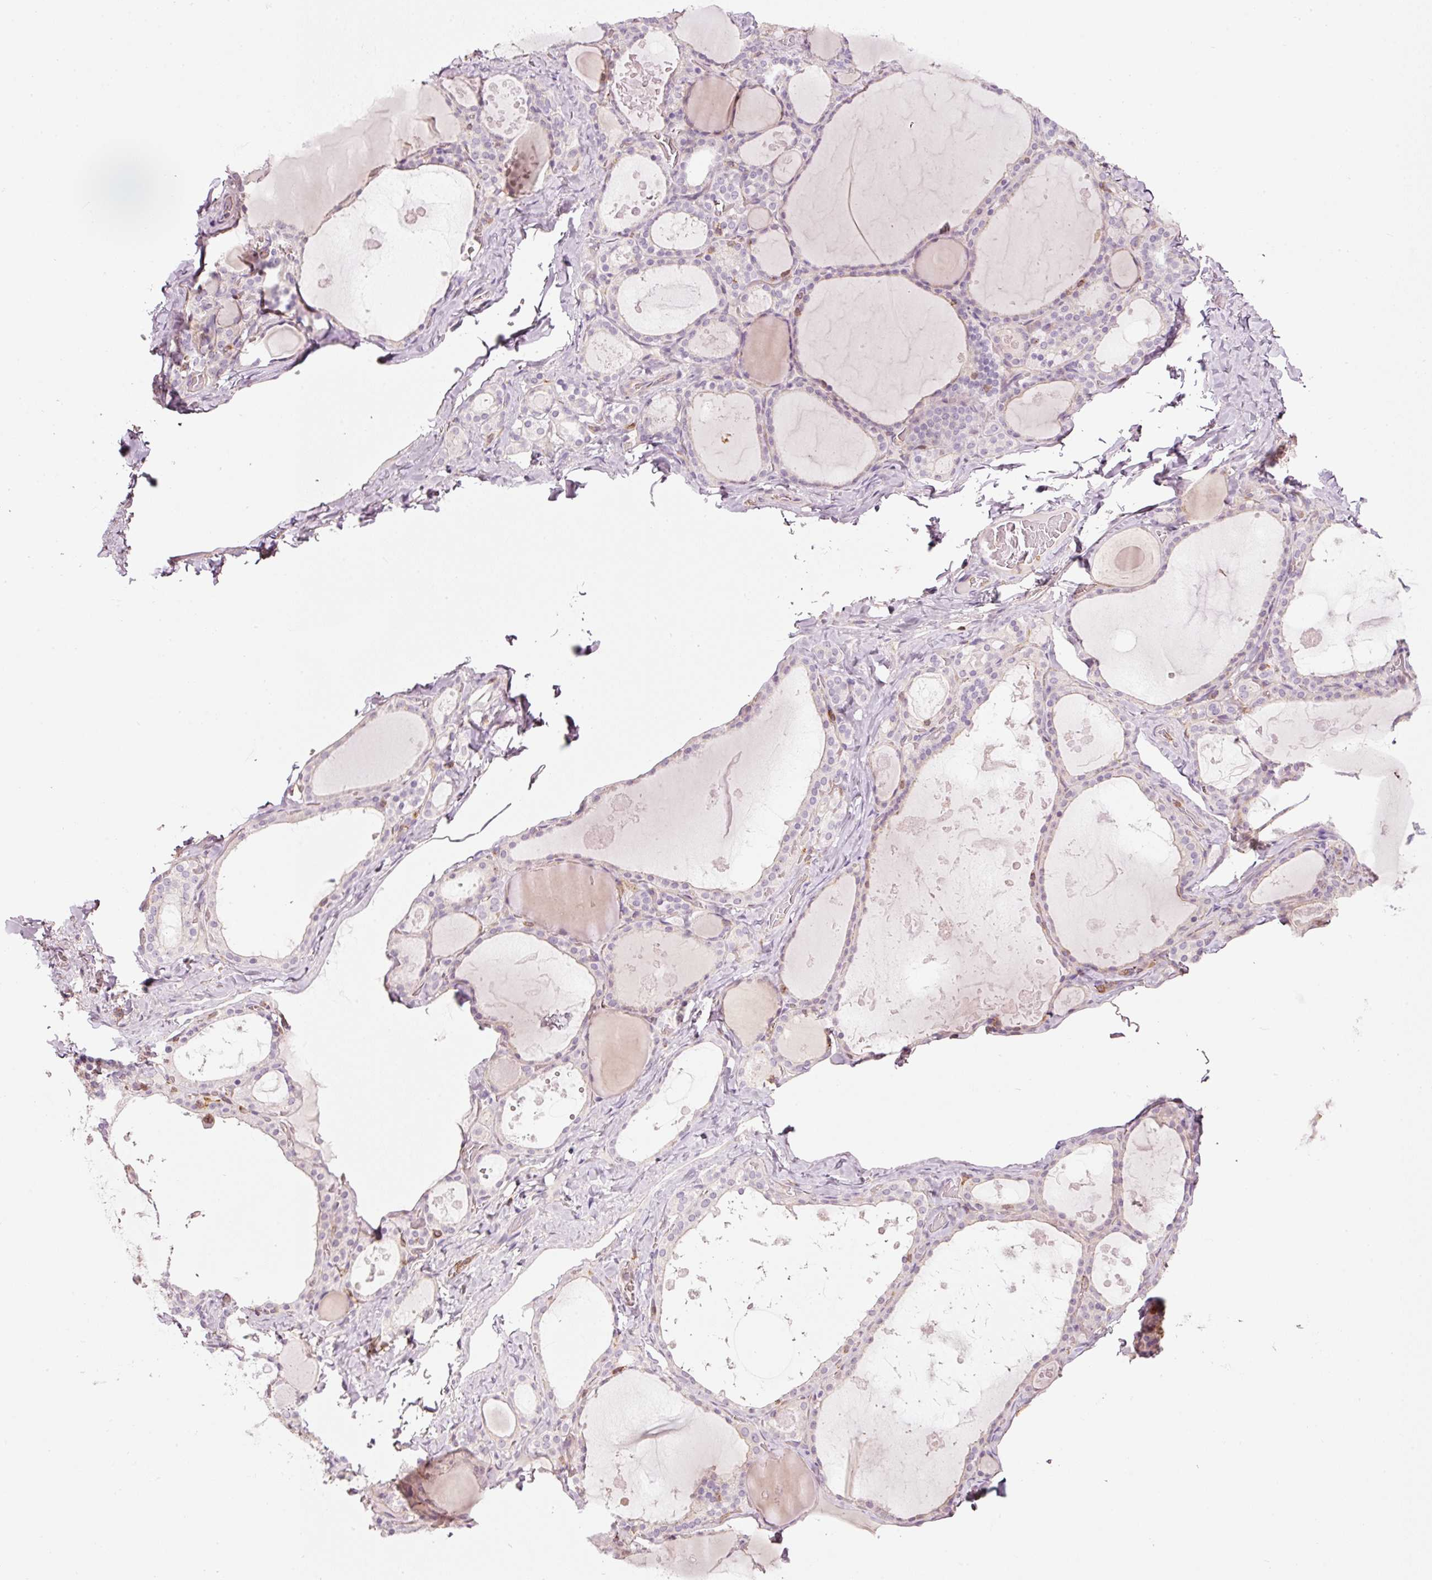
{"staining": {"intensity": "negative", "quantity": "none", "location": "none"}, "tissue": "thyroid gland", "cell_type": "Glandular cells", "image_type": "normal", "snomed": [{"axis": "morphology", "description": "Normal tissue, NOS"}, {"axis": "topography", "description": "Thyroid gland"}], "caption": "Immunohistochemical staining of benign thyroid gland displays no significant staining in glandular cells.", "gene": "SIPA1", "patient": {"sex": "male", "age": 56}}